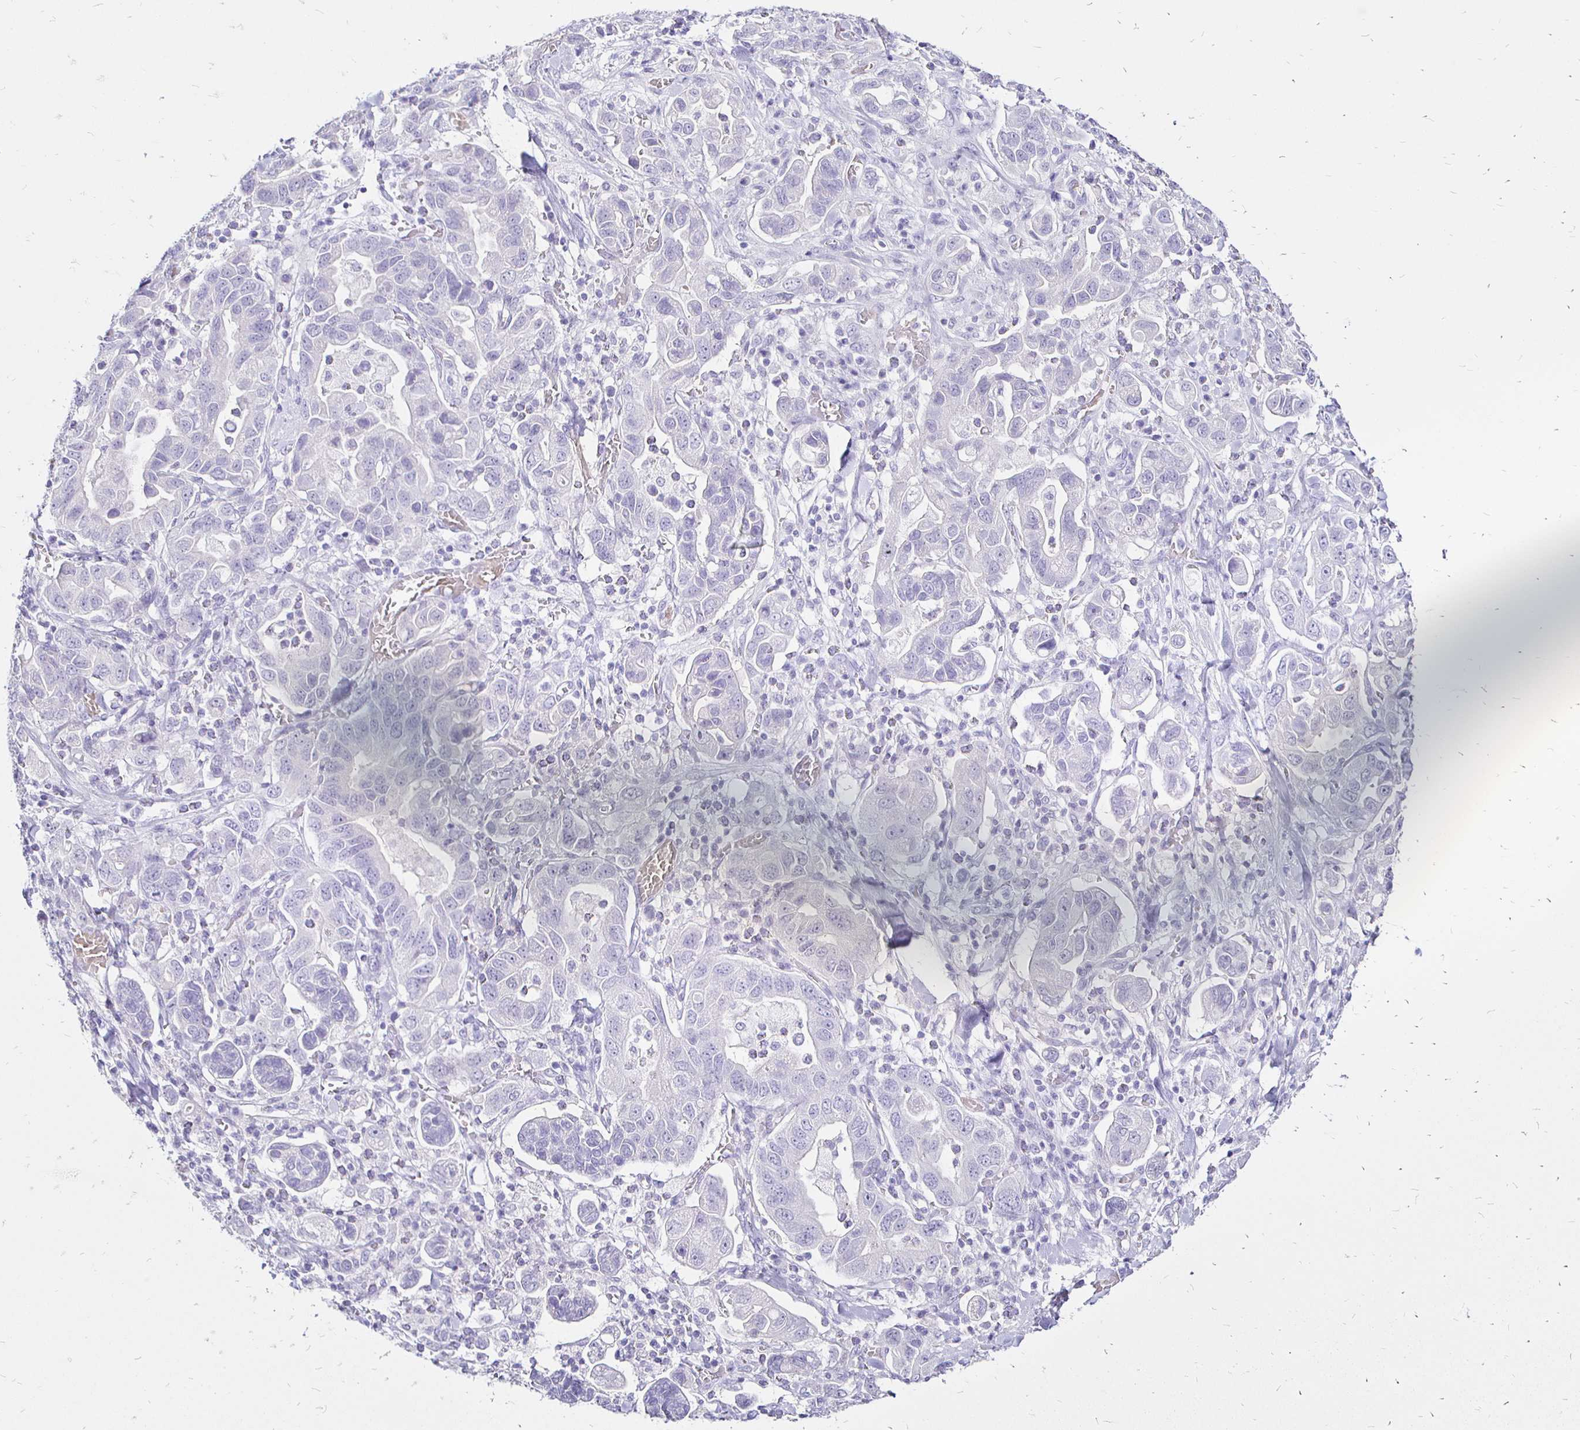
{"staining": {"intensity": "negative", "quantity": "none", "location": "none"}, "tissue": "stomach cancer", "cell_type": "Tumor cells", "image_type": "cancer", "snomed": [{"axis": "morphology", "description": "Adenocarcinoma, NOS"}, {"axis": "topography", "description": "Stomach, upper"}, {"axis": "topography", "description": "Stomach"}], "caption": "Histopathology image shows no protein expression in tumor cells of adenocarcinoma (stomach) tissue.", "gene": "IRGC", "patient": {"sex": "male", "age": 62}}